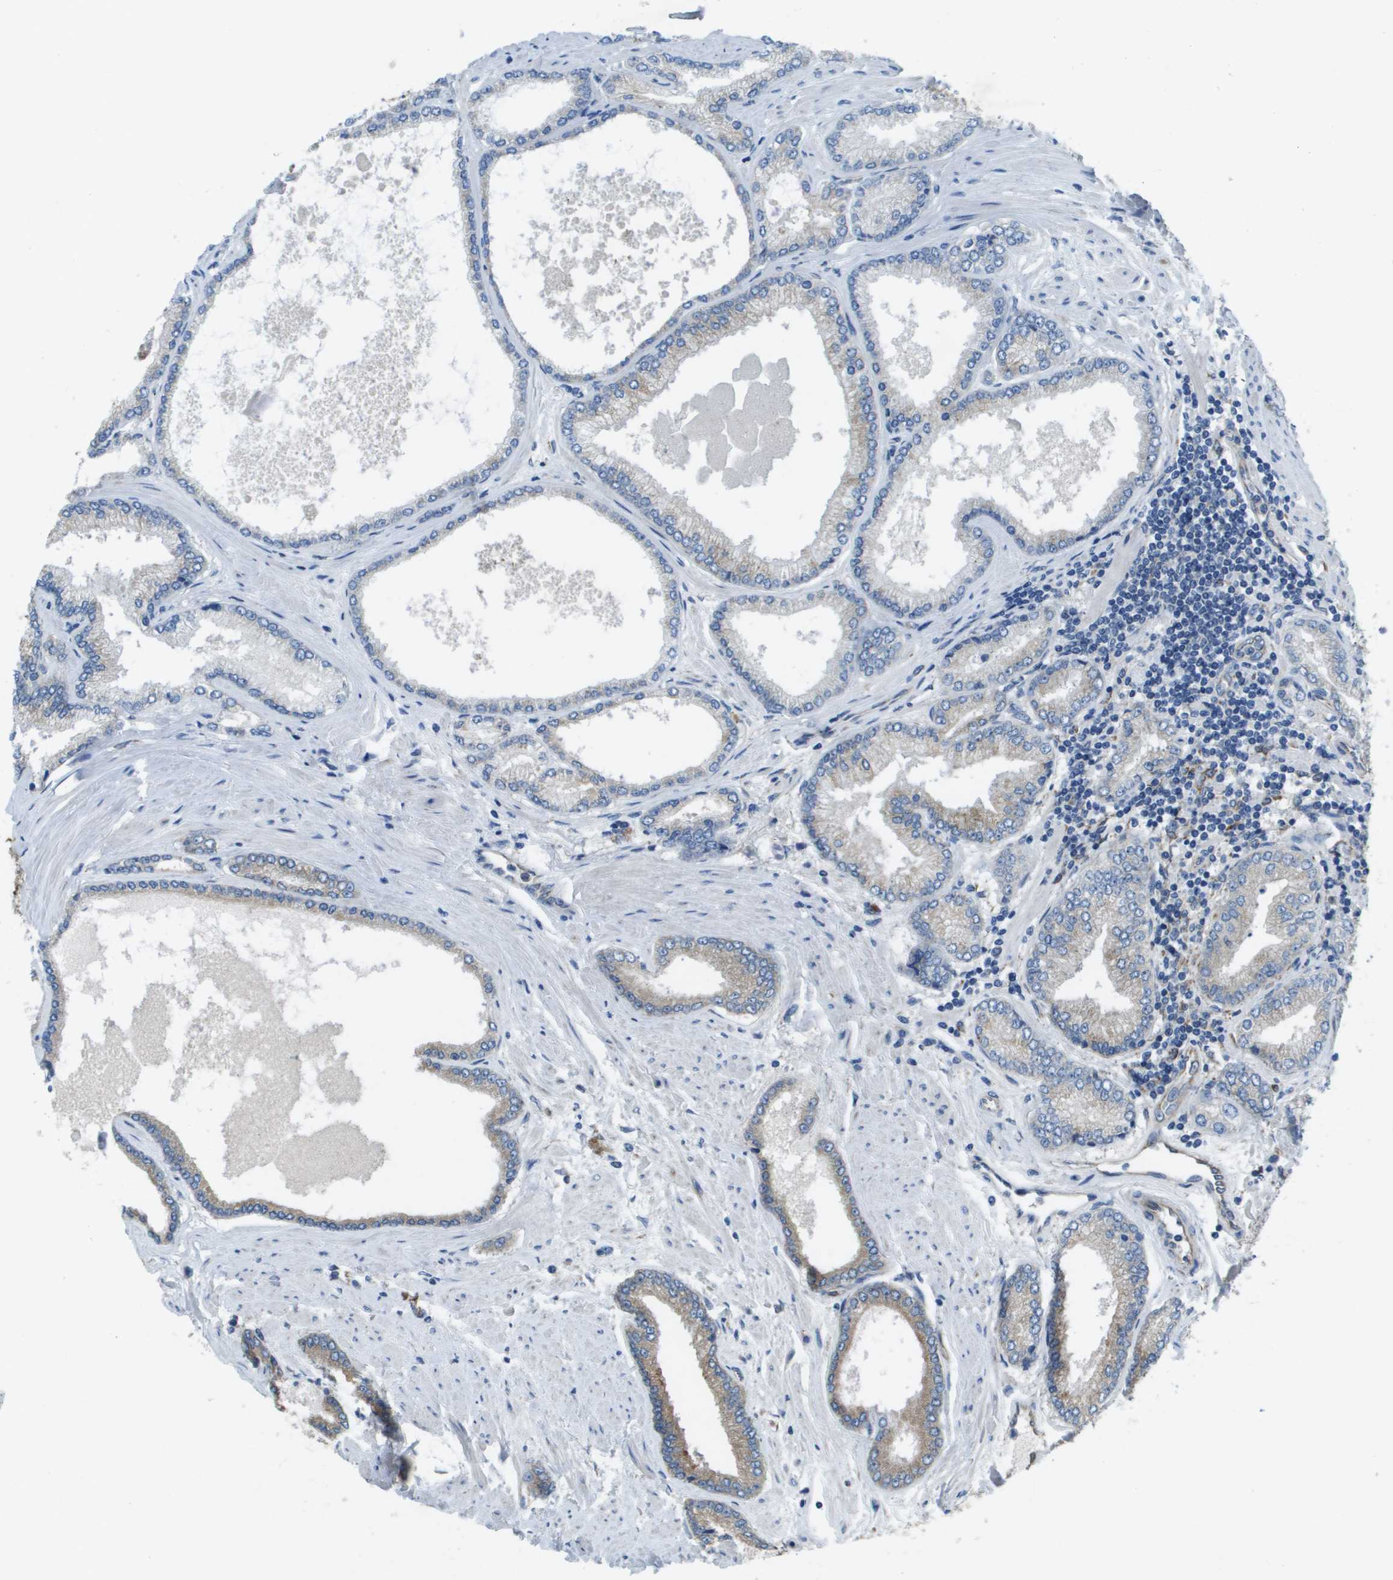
{"staining": {"intensity": "weak", "quantity": ">75%", "location": "cytoplasmic/membranous"}, "tissue": "prostate cancer", "cell_type": "Tumor cells", "image_type": "cancer", "snomed": [{"axis": "morphology", "description": "Adenocarcinoma, High grade"}, {"axis": "topography", "description": "Prostate"}], "caption": "Immunohistochemistry of human high-grade adenocarcinoma (prostate) demonstrates low levels of weak cytoplasmic/membranous positivity in approximately >75% of tumor cells.", "gene": "CLCN2", "patient": {"sex": "male", "age": 61}}